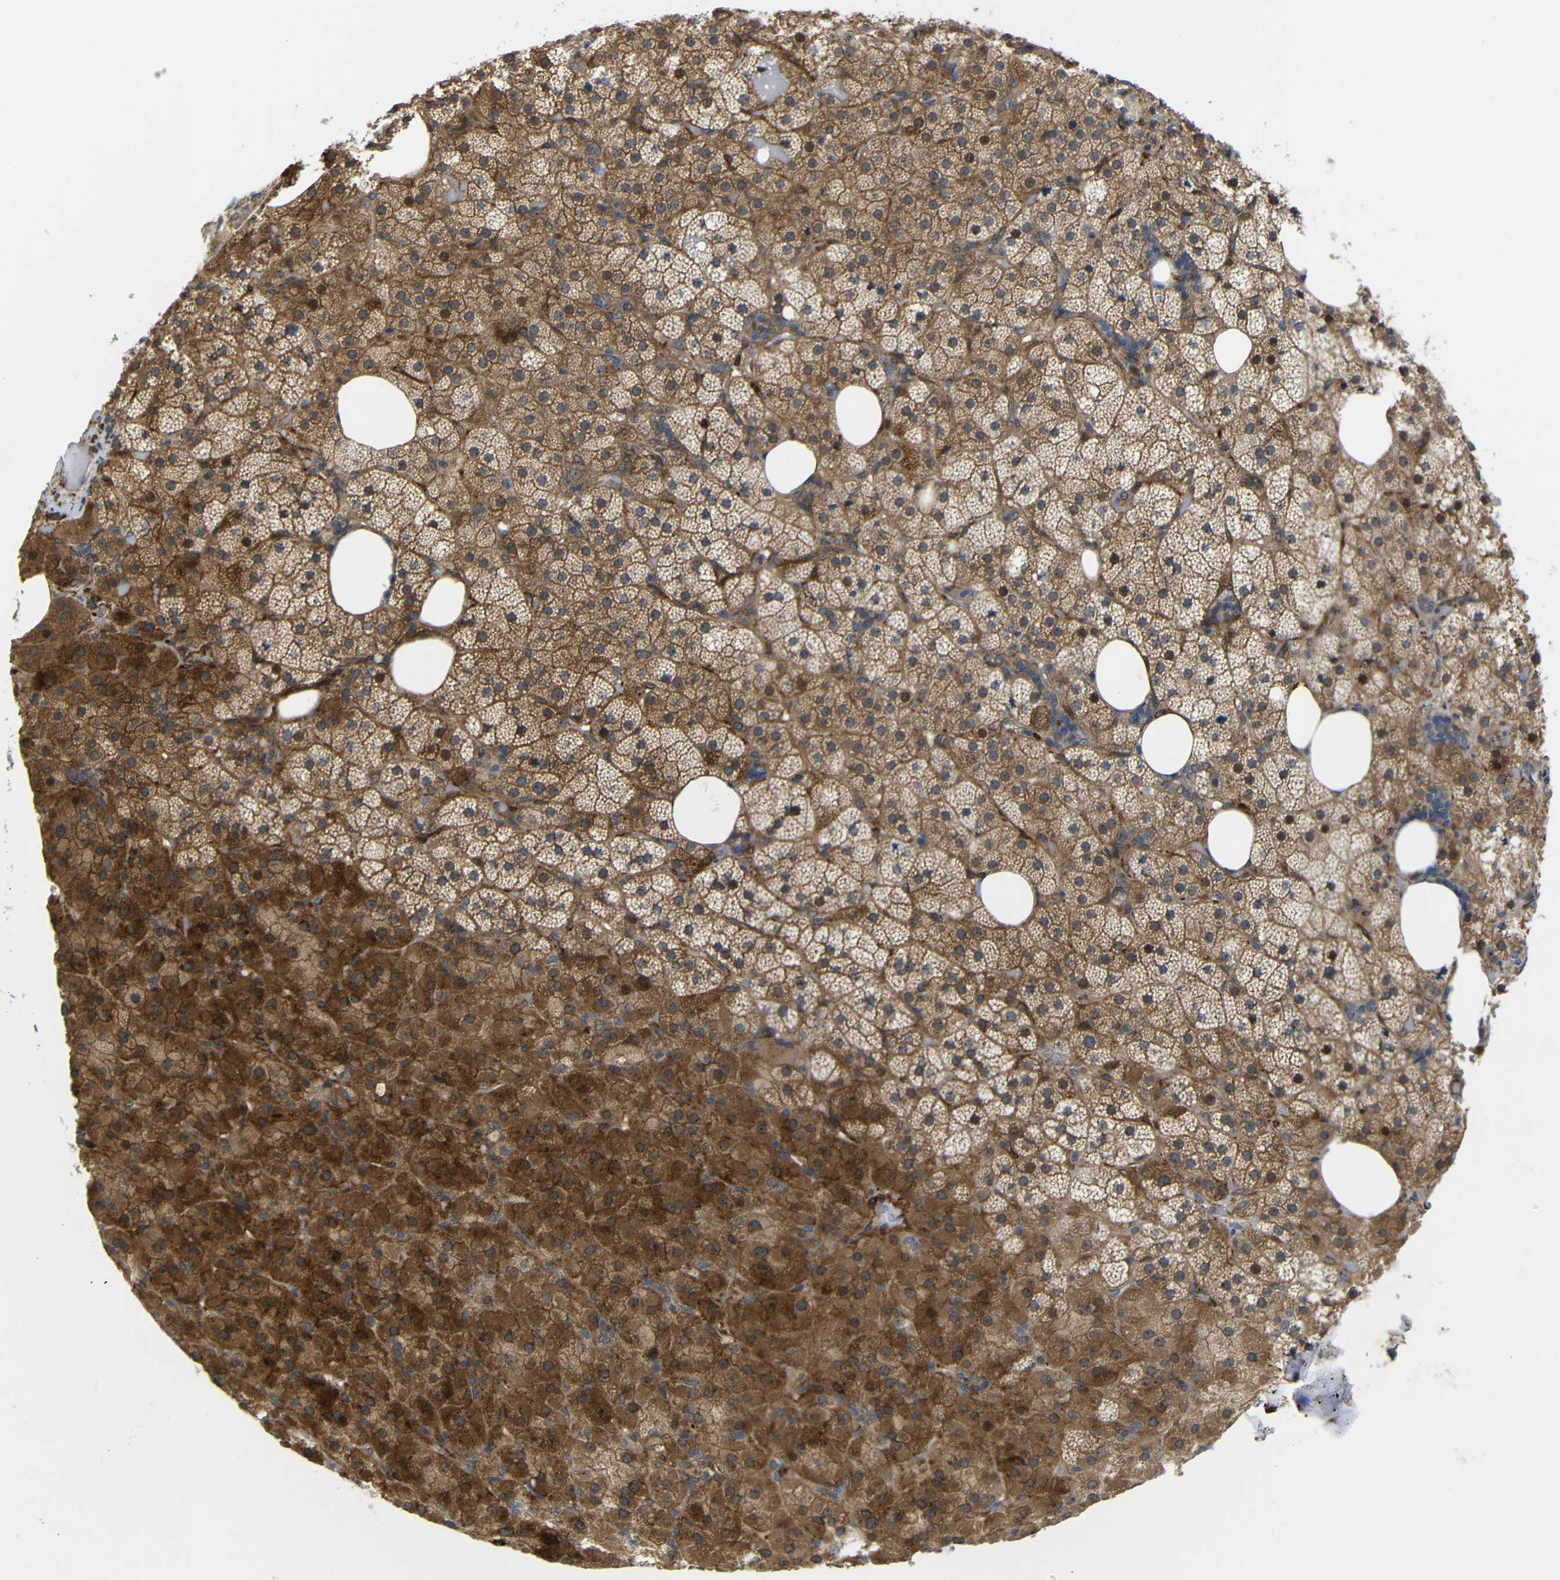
{"staining": {"intensity": "moderate", "quantity": ">75%", "location": "cytoplasmic/membranous"}, "tissue": "adrenal gland", "cell_type": "Glandular cells", "image_type": "normal", "snomed": [{"axis": "morphology", "description": "Normal tissue, NOS"}, {"axis": "topography", "description": "Adrenal gland"}], "caption": "Human adrenal gland stained with a brown dye shows moderate cytoplasmic/membranous positive positivity in approximately >75% of glandular cells.", "gene": "P3H2", "patient": {"sex": "female", "age": 59}}